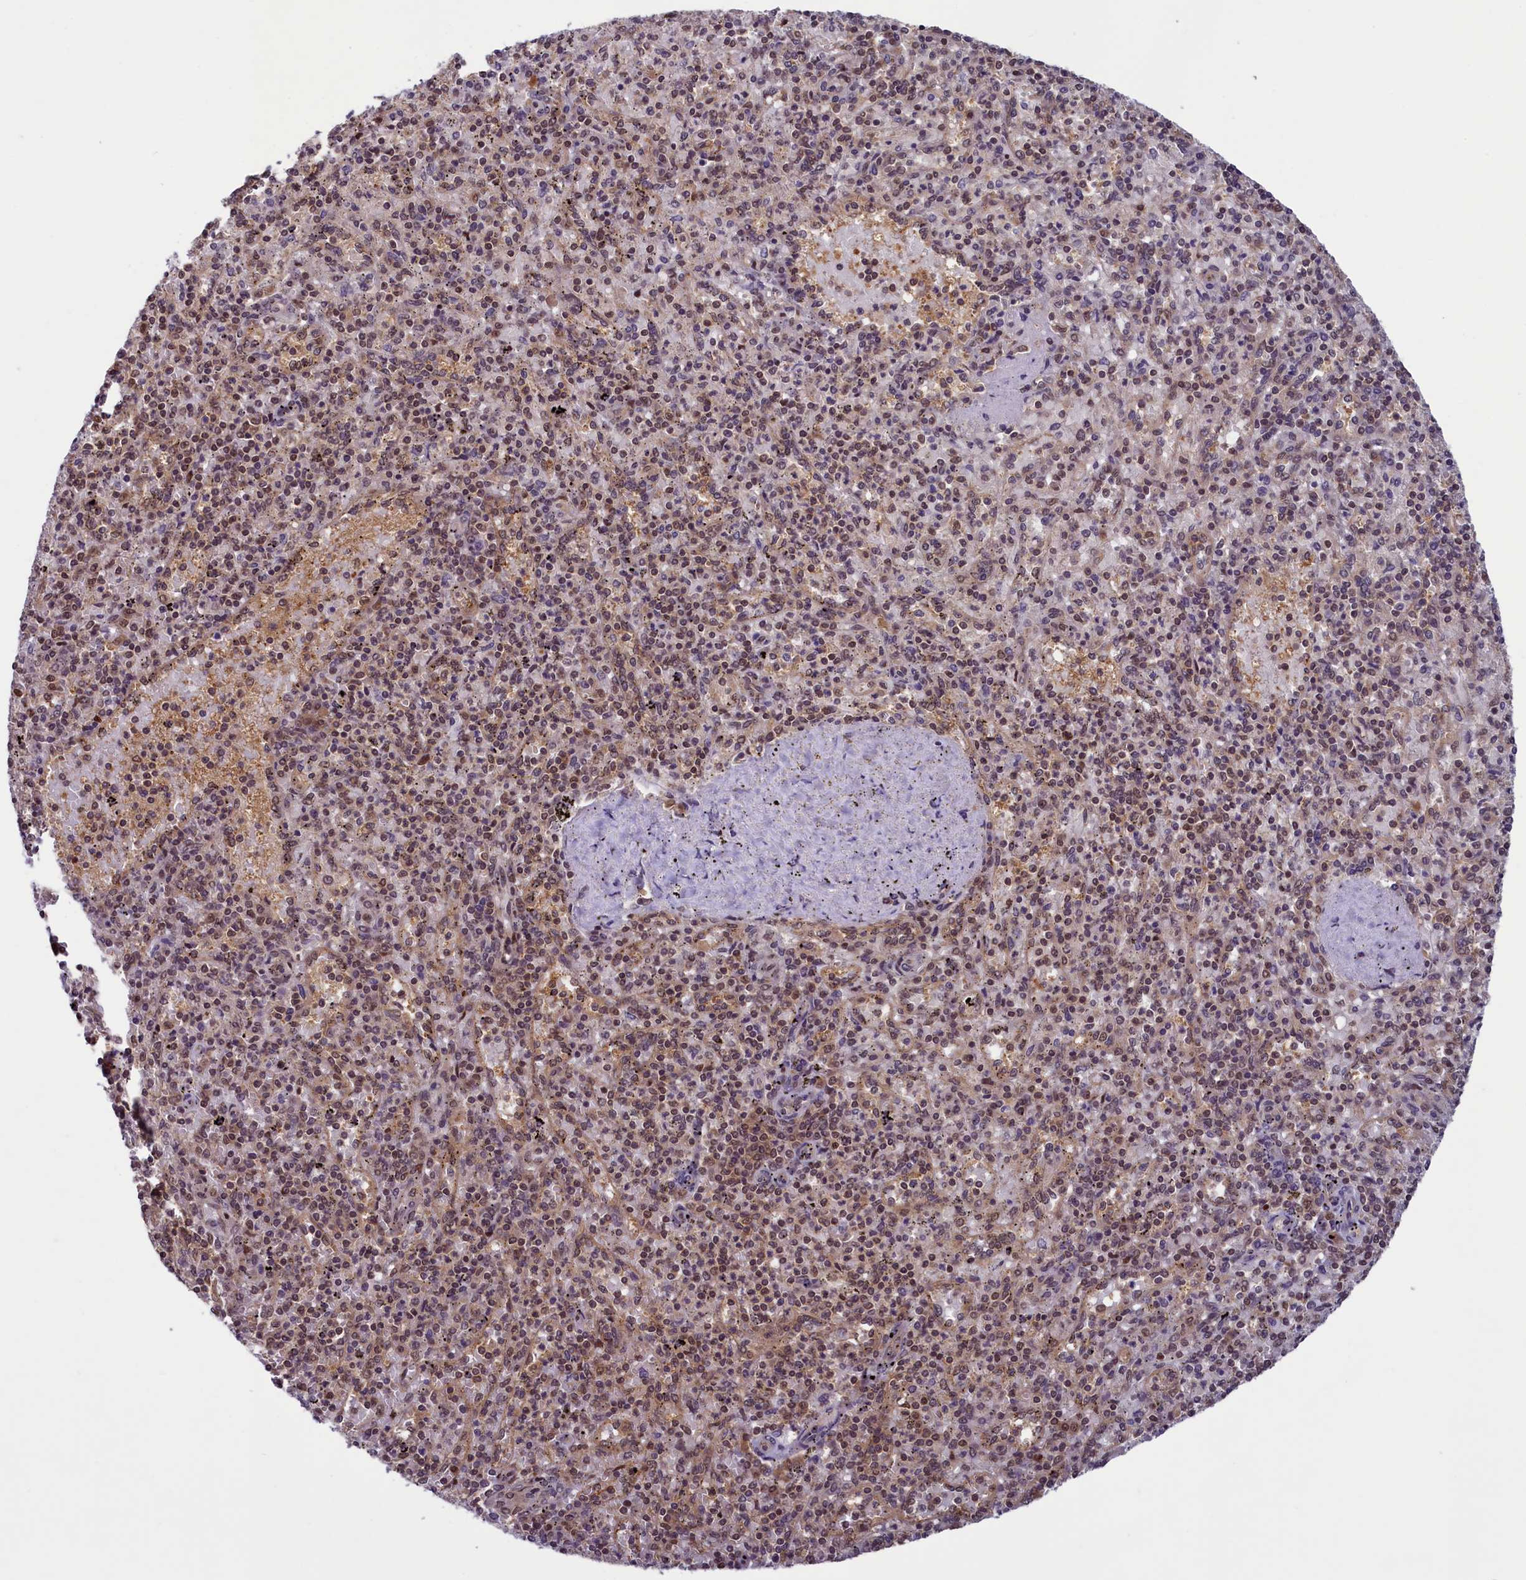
{"staining": {"intensity": "moderate", "quantity": "25%-75%", "location": "nuclear"}, "tissue": "spleen", "cell_type": "Cells in red pulp", "image_type": "normal", "snomed": [{"axis": "morphology", "description": "Normal tissue, NOS"}, {"axis": "topography", "description": "Spleen"}], "caption": "The photomicrograph exhibits immunohistochemical staining of unremarkable spleen. There is moderate nuclear staining is identified in approximately 25%-75% of cells in red pulp.", "gene": "SLC7A6OS", "patient": {"sex": "male", "age": 82}}